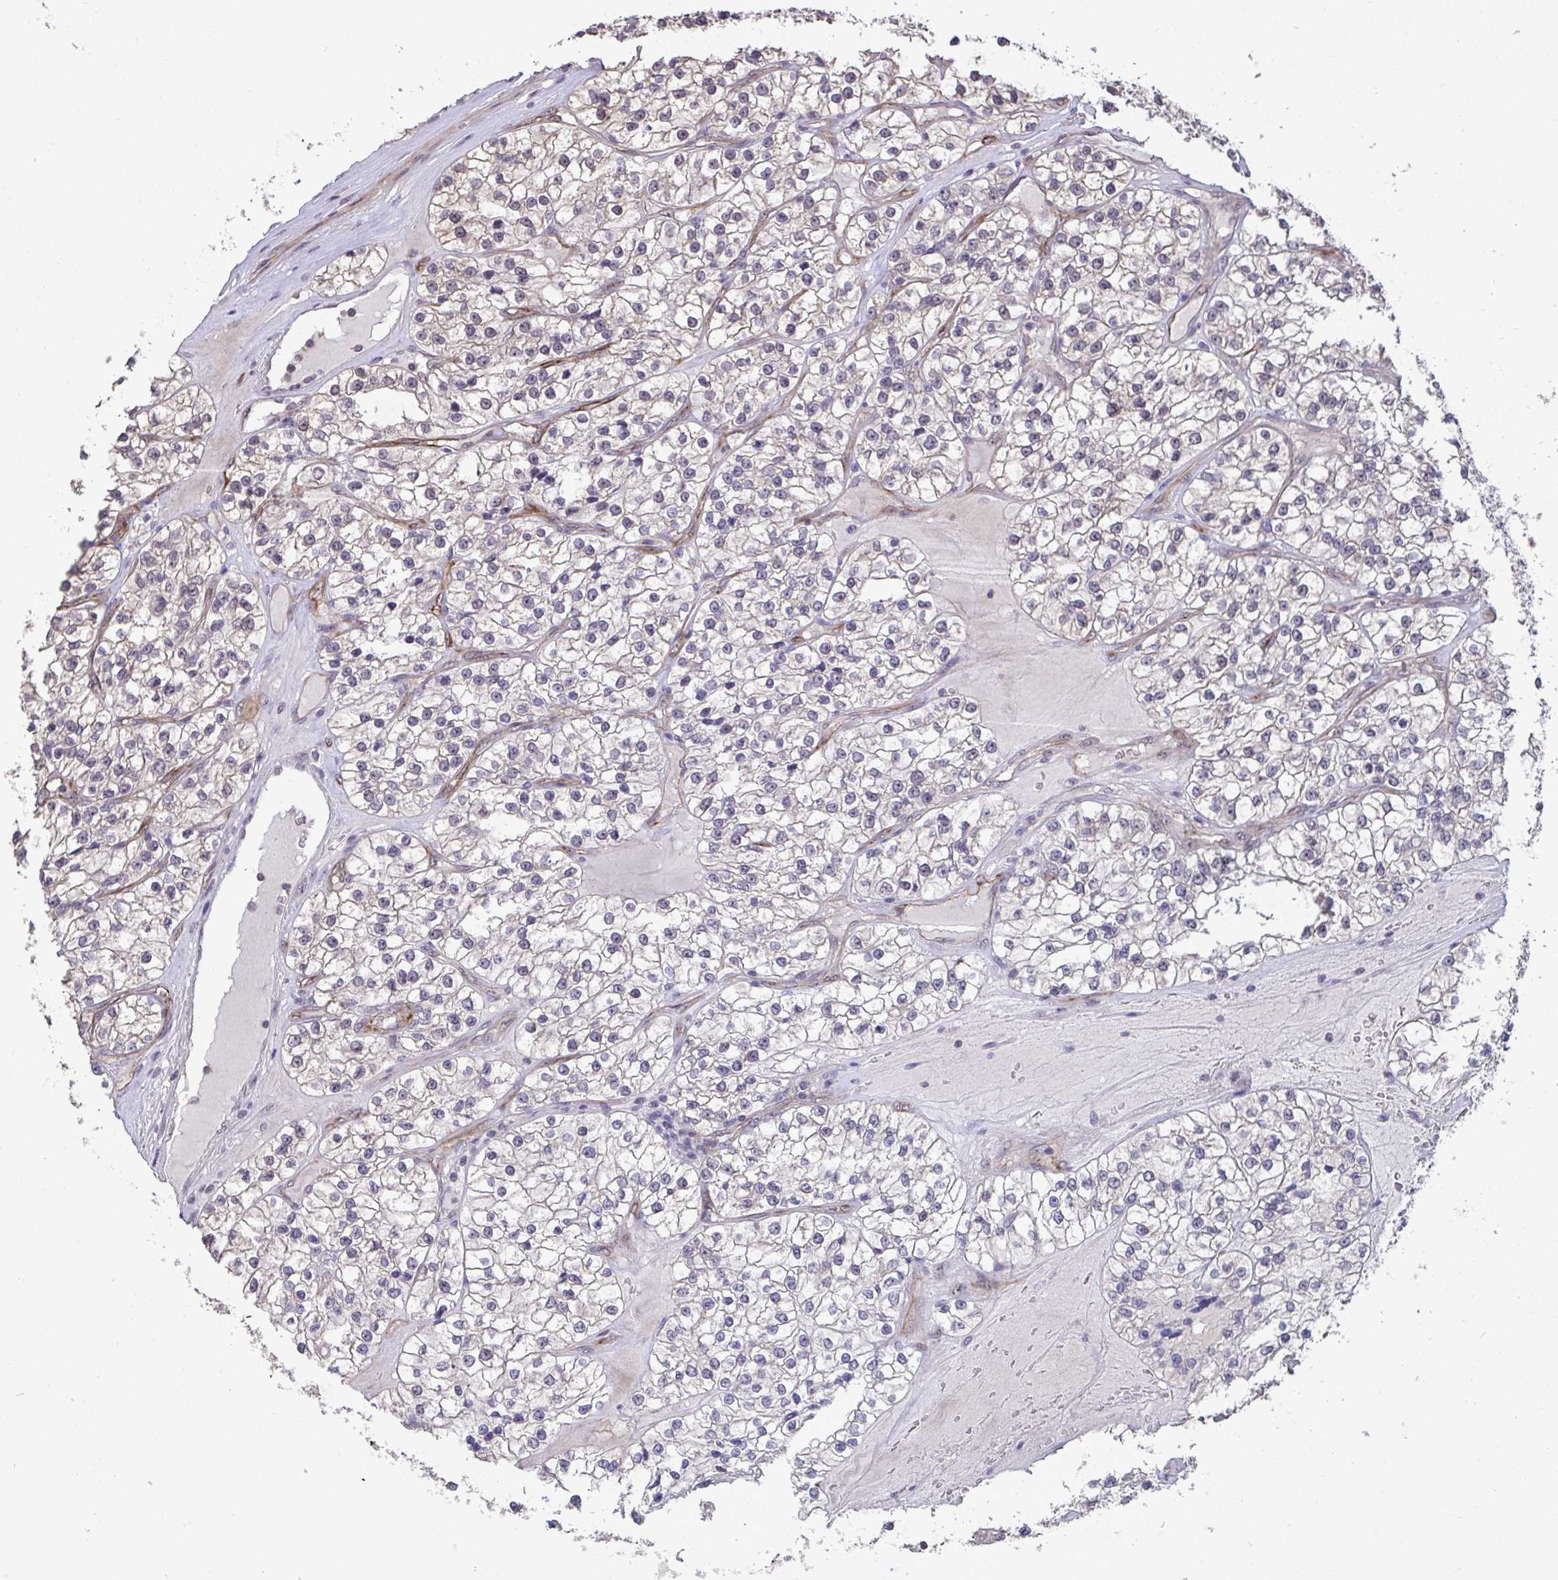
{"staining": {"intensity": "negative", "quantity": "none", "location": "none"}, "tissue": "renal cancer", "cell_type": "Tumor cells", "image_type": "cancer", "snomed": [{"axis": "morphology", "description": "Adenocarcinoma, NOS"}, {"axis": "topography", "description": "Kidney"}], "caption": "This photomicrograph is of adenocarcinoma (renal) stained with immunohistochemistry (IHC) to label a protein in brown with the nuclei are counter-stained blue. There is no positivity in tumor cells.", "gene": "SENP3", "patient": {"sex": "female", "age": 57}}